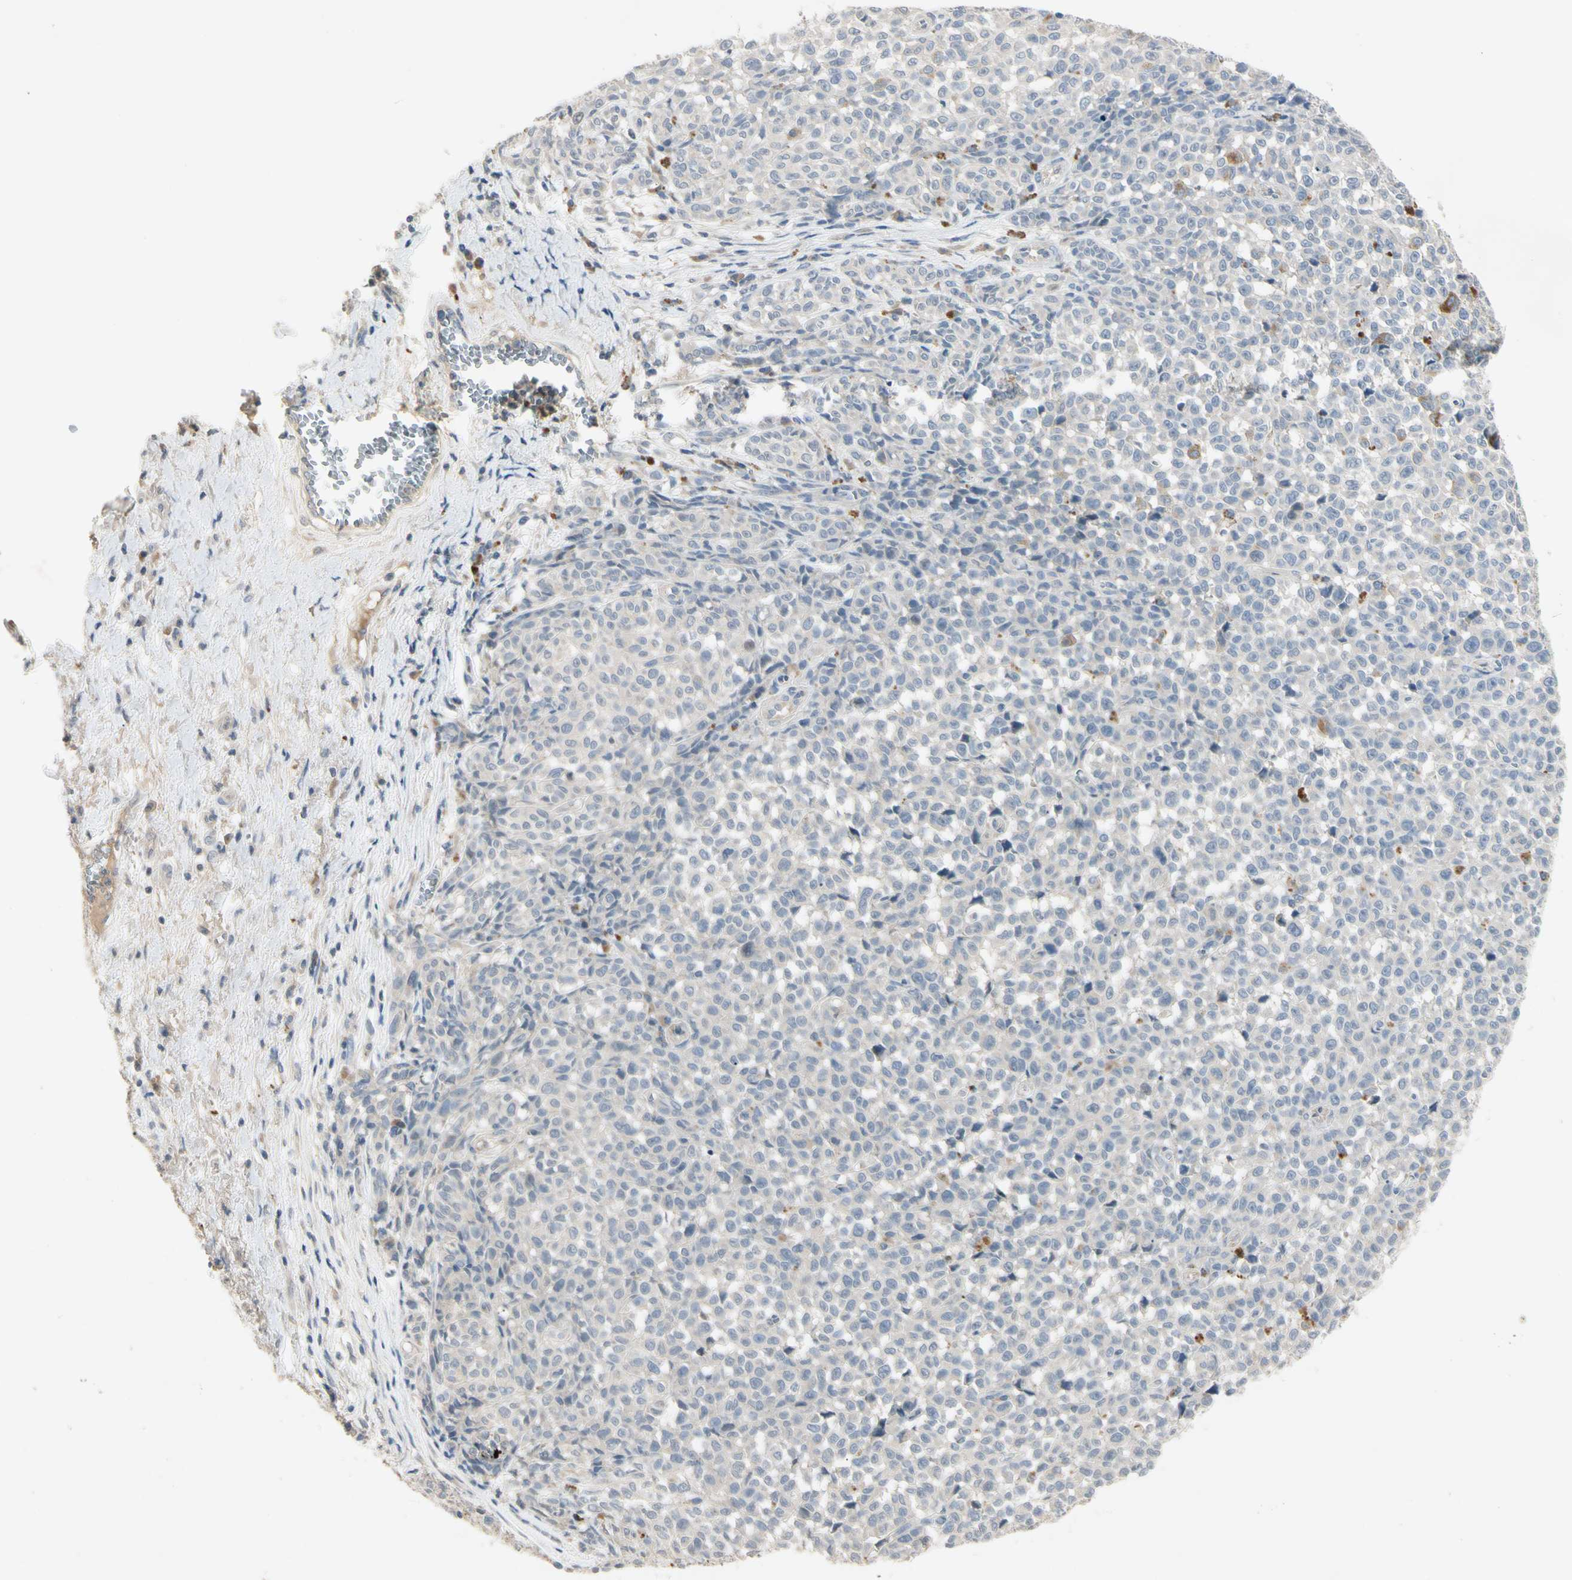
{"staining": {"intensity": "negative", "quantity": "none", "location": "none"}, "tissue": "melanoma", "cell_type": "Tumor cells", "image_type": "cancer", "snomed": [{"axis": "morphology", "description": "Malignant melanoma, NOS"}, {"axis": "topography", "description": "Skin"}], "caption": "Tumor cells show no significant protein expression in melanoma.", "gene": "PRSS21", "patient": {"sex": "female", "age": 82}}